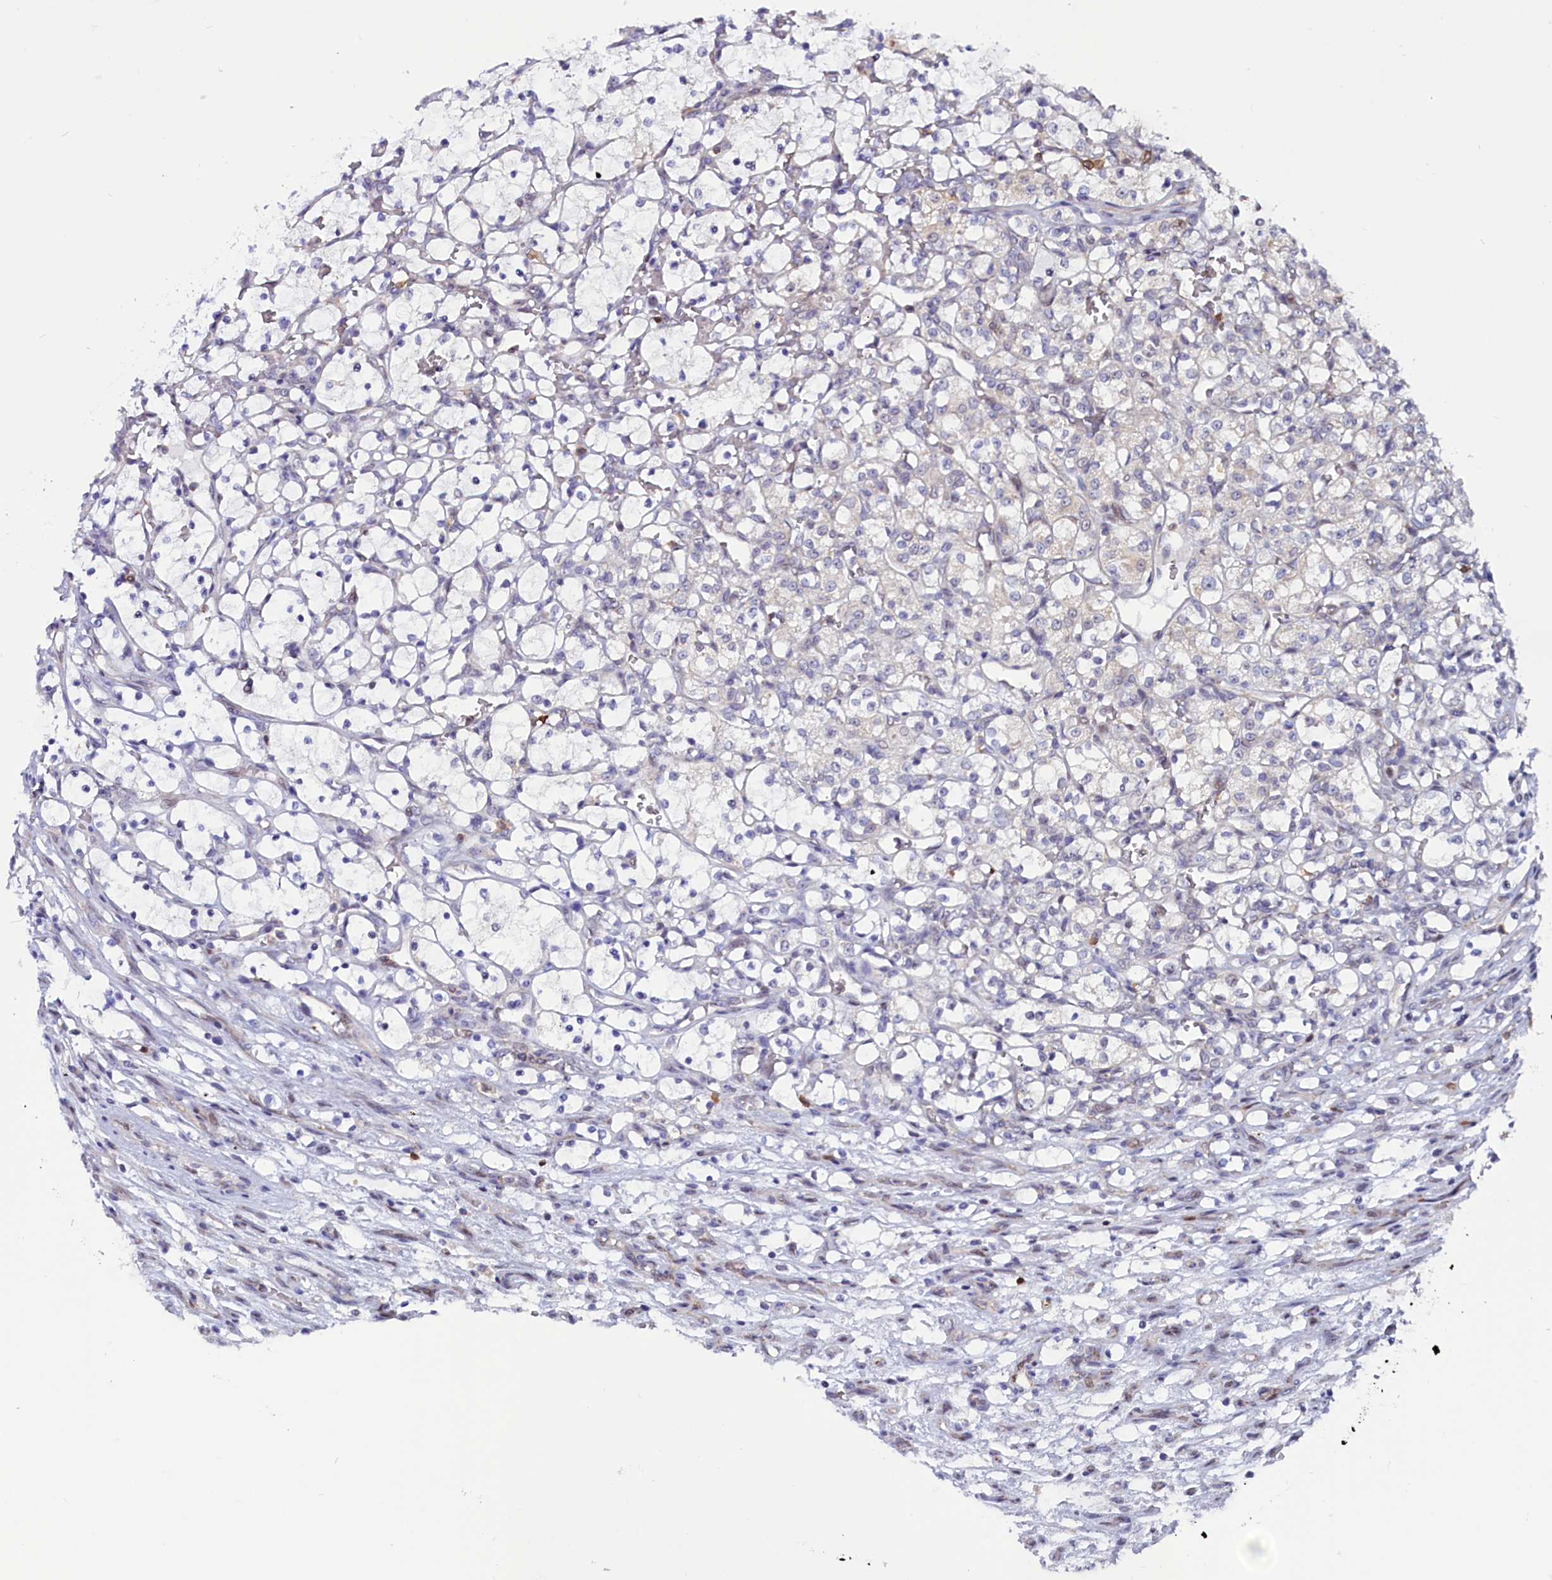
{"staining": {"intensity": "negative", "quantity": "none", "location": "none"}, "tissue": "renal cancer", "cell_type": "Tumor cells", "image_type": "cancer", "snomed": [{"axis": "morphology", "description": "Adenocarcinoma, NOS"}, {"axis": "topography", "description": "Kidney"}], "caption": "Protein analysis of adenocarcinoma (renal) reveals no significant positivity in tumor cells.", "gene": "CIAPIN1", "patient": {"sex": "female", "age": 69}}